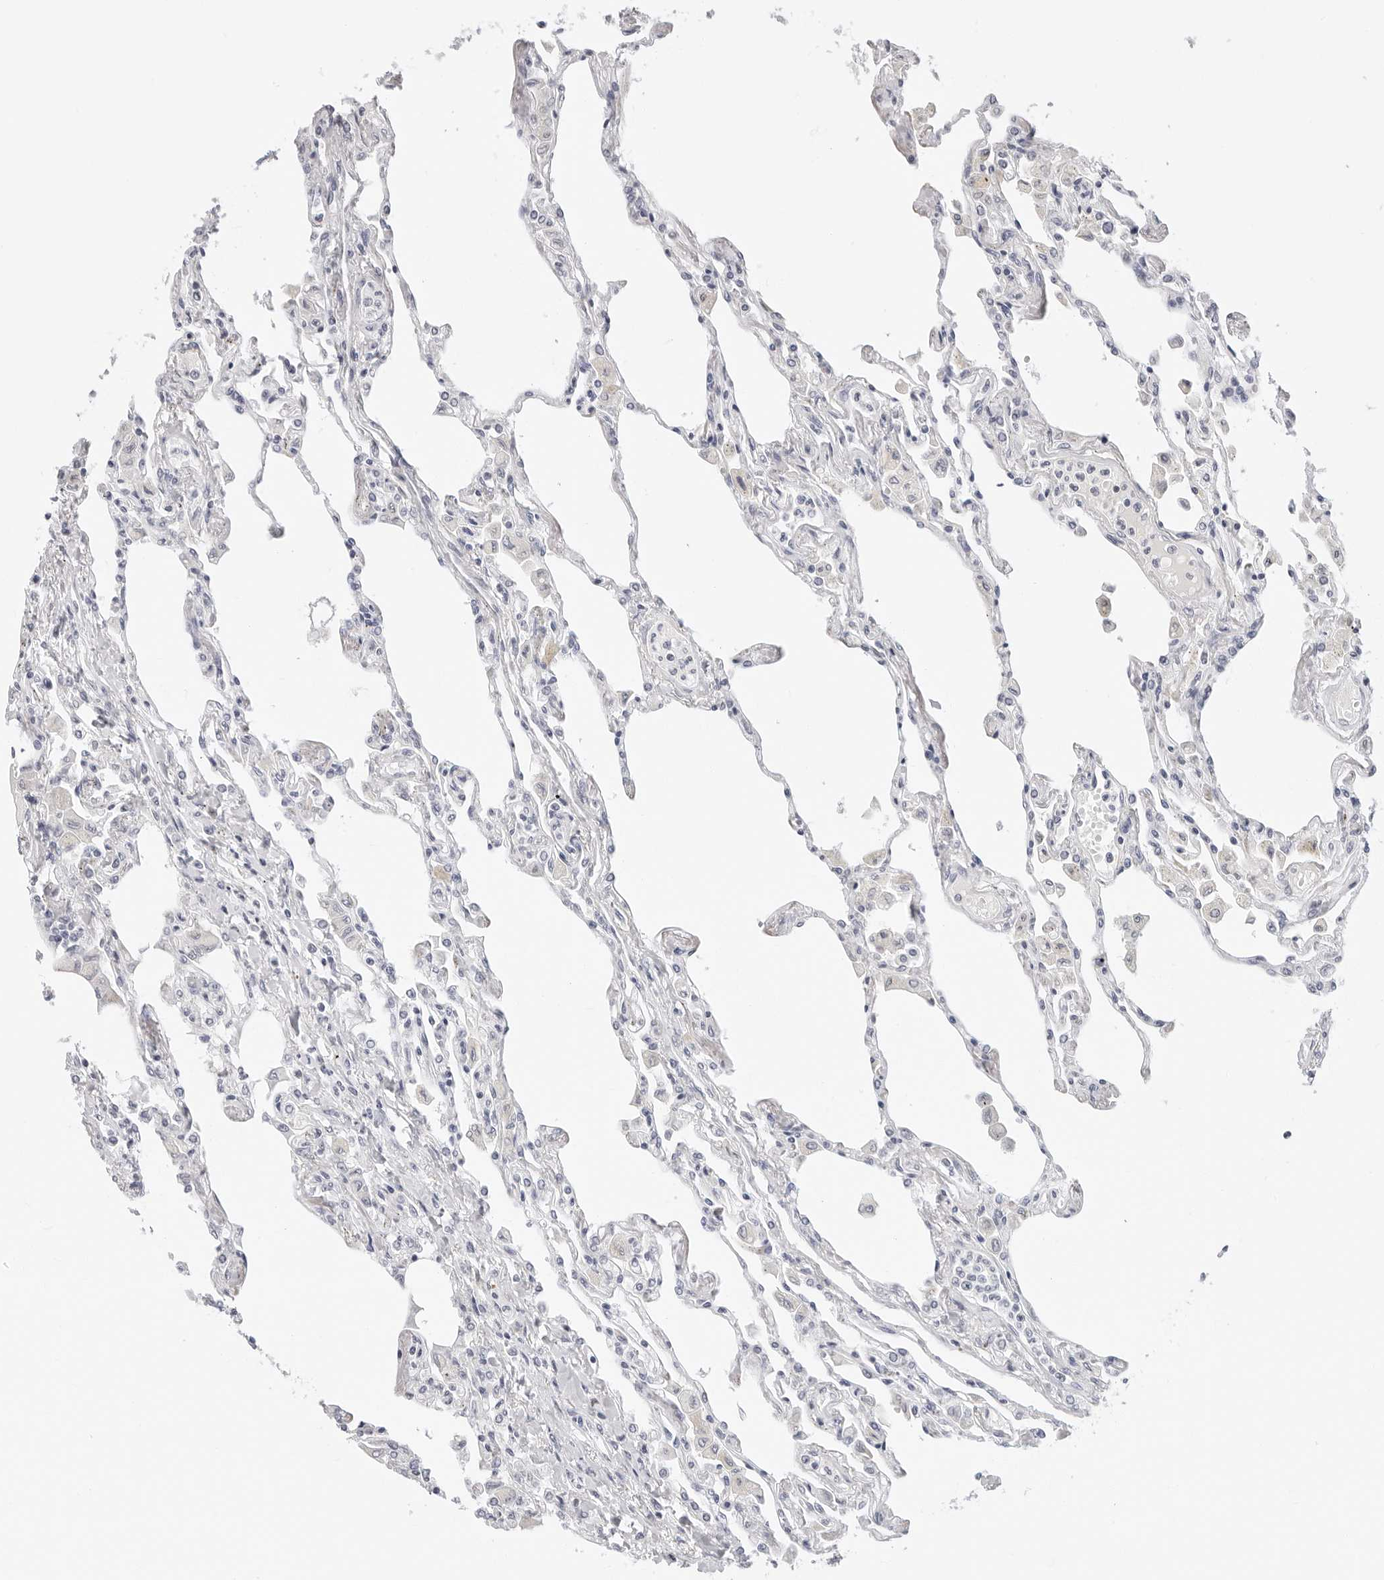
{"staining": {"intensity": "negative", "quantity": "none", "location": "none"}, "tissue": "lung", "cell_type": "Alveolar cells", "image_type": "normal", "snomed": [{"axis": "morphology", "description": "Normal tissue, NOS"}, {"axis": "topography", "description": "Bronchus"}, {"axis": "topography", "description": "Lung"}], "caption": "Immunohistochemistry of benign lung demonstrates no staining in alveolar cells. (Brightfield microscopy of DAB IHC at high magnification).", "gene": "EDN2", "patient": {"sex": "female", "age": 49}}